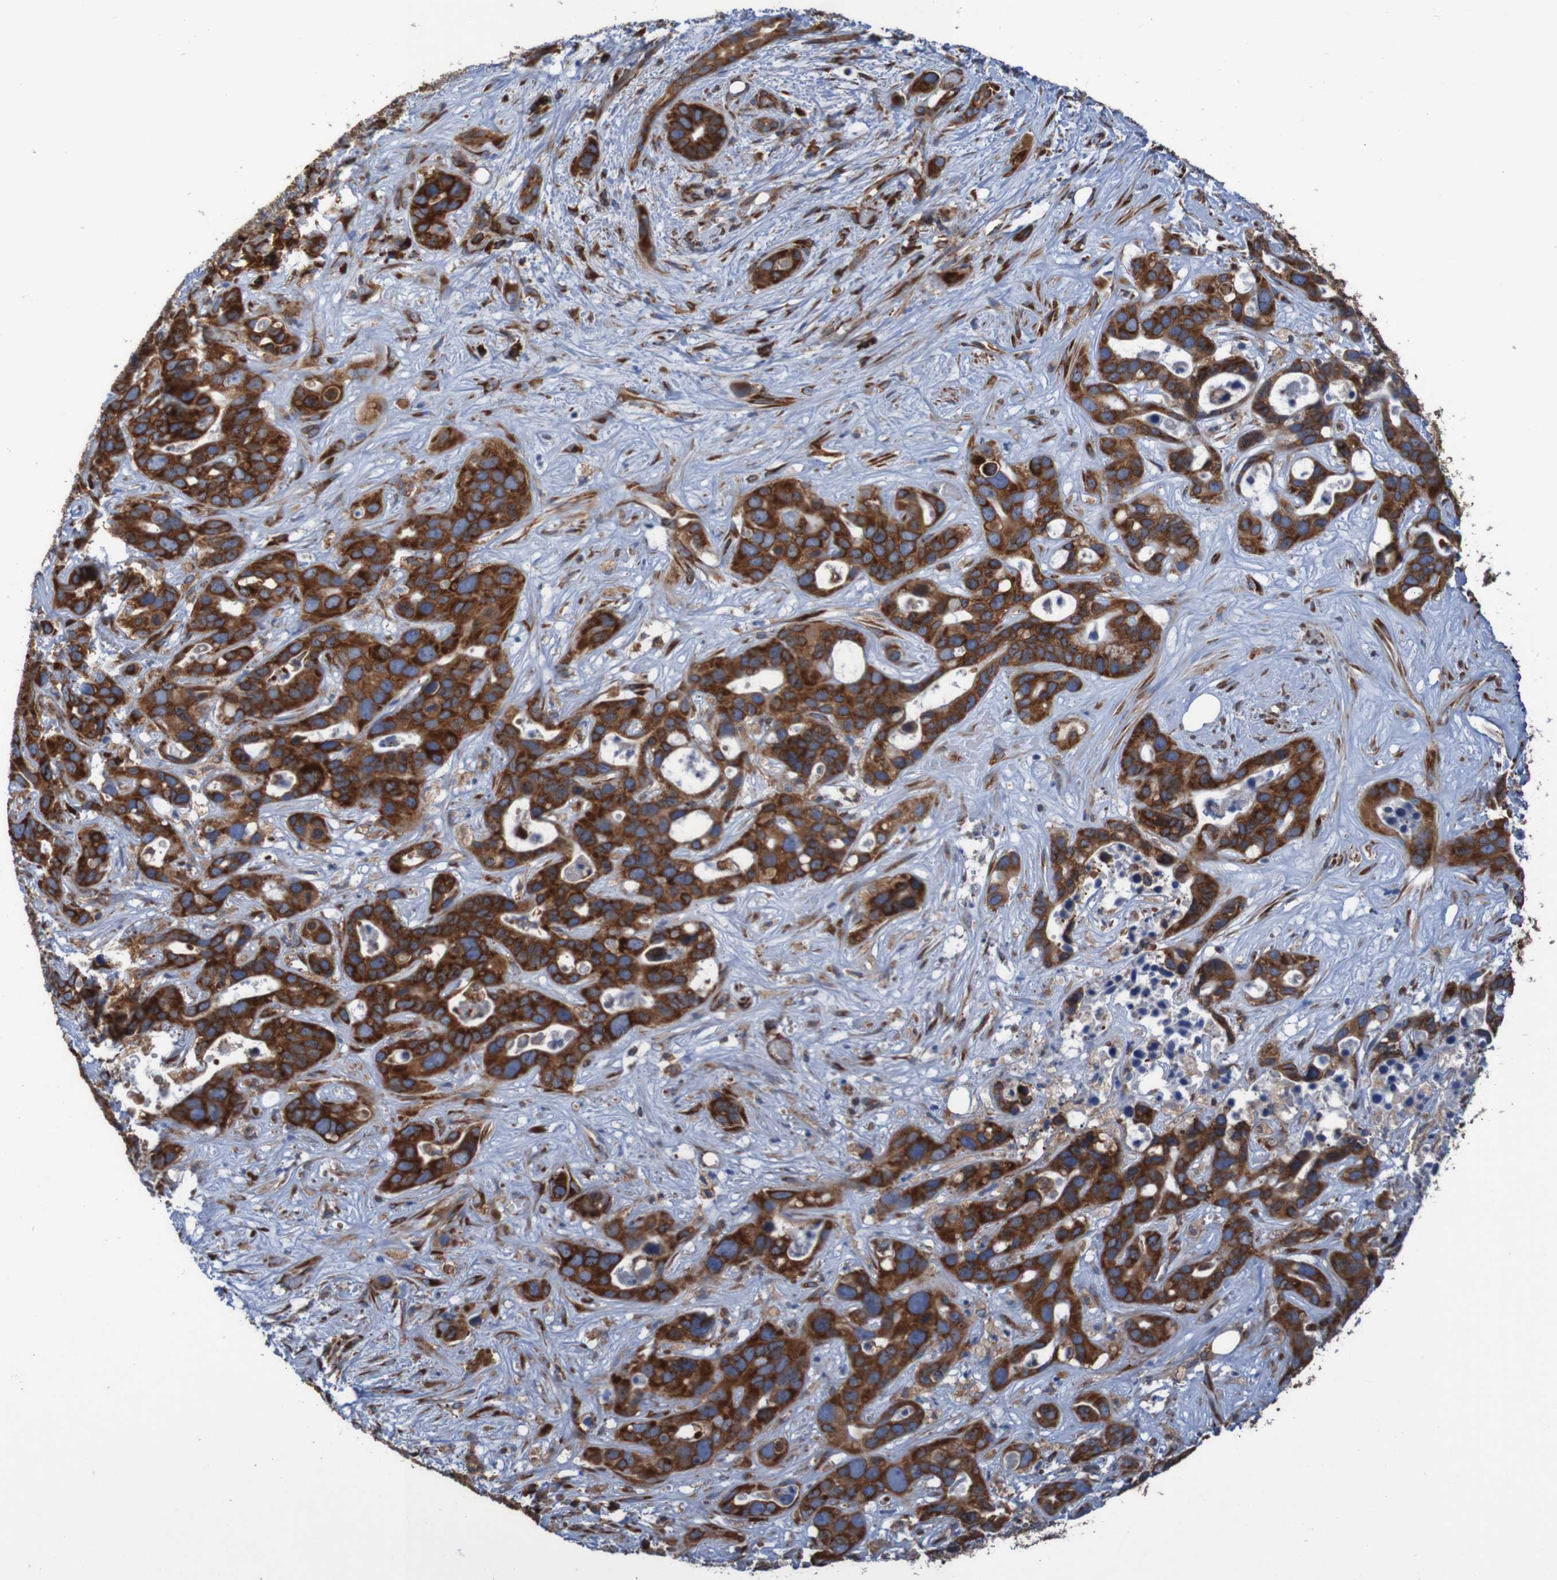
{"staining": {"intensity": "strong", "quantity": ">75%", "location": "cytoplasmic/membranous"}, "tissue": "liver cancer", "cell_type": "Tumor cells", "image_type": "cancer", "snomed": [{"axis": "morphology", "description": "Cholangiocarcinoma"}, {"axis": "topography", "description": "Liver"}], "caption": "Protein staining demonstrates strong cytoplasmic/membranous expression in approximately >75% of tumor cells in liver cancer. Ihc stains the protein in brown and the nuclei are stained blue.", "gene": "RPL10", "patient": {"sex": "female", "age": 65}}